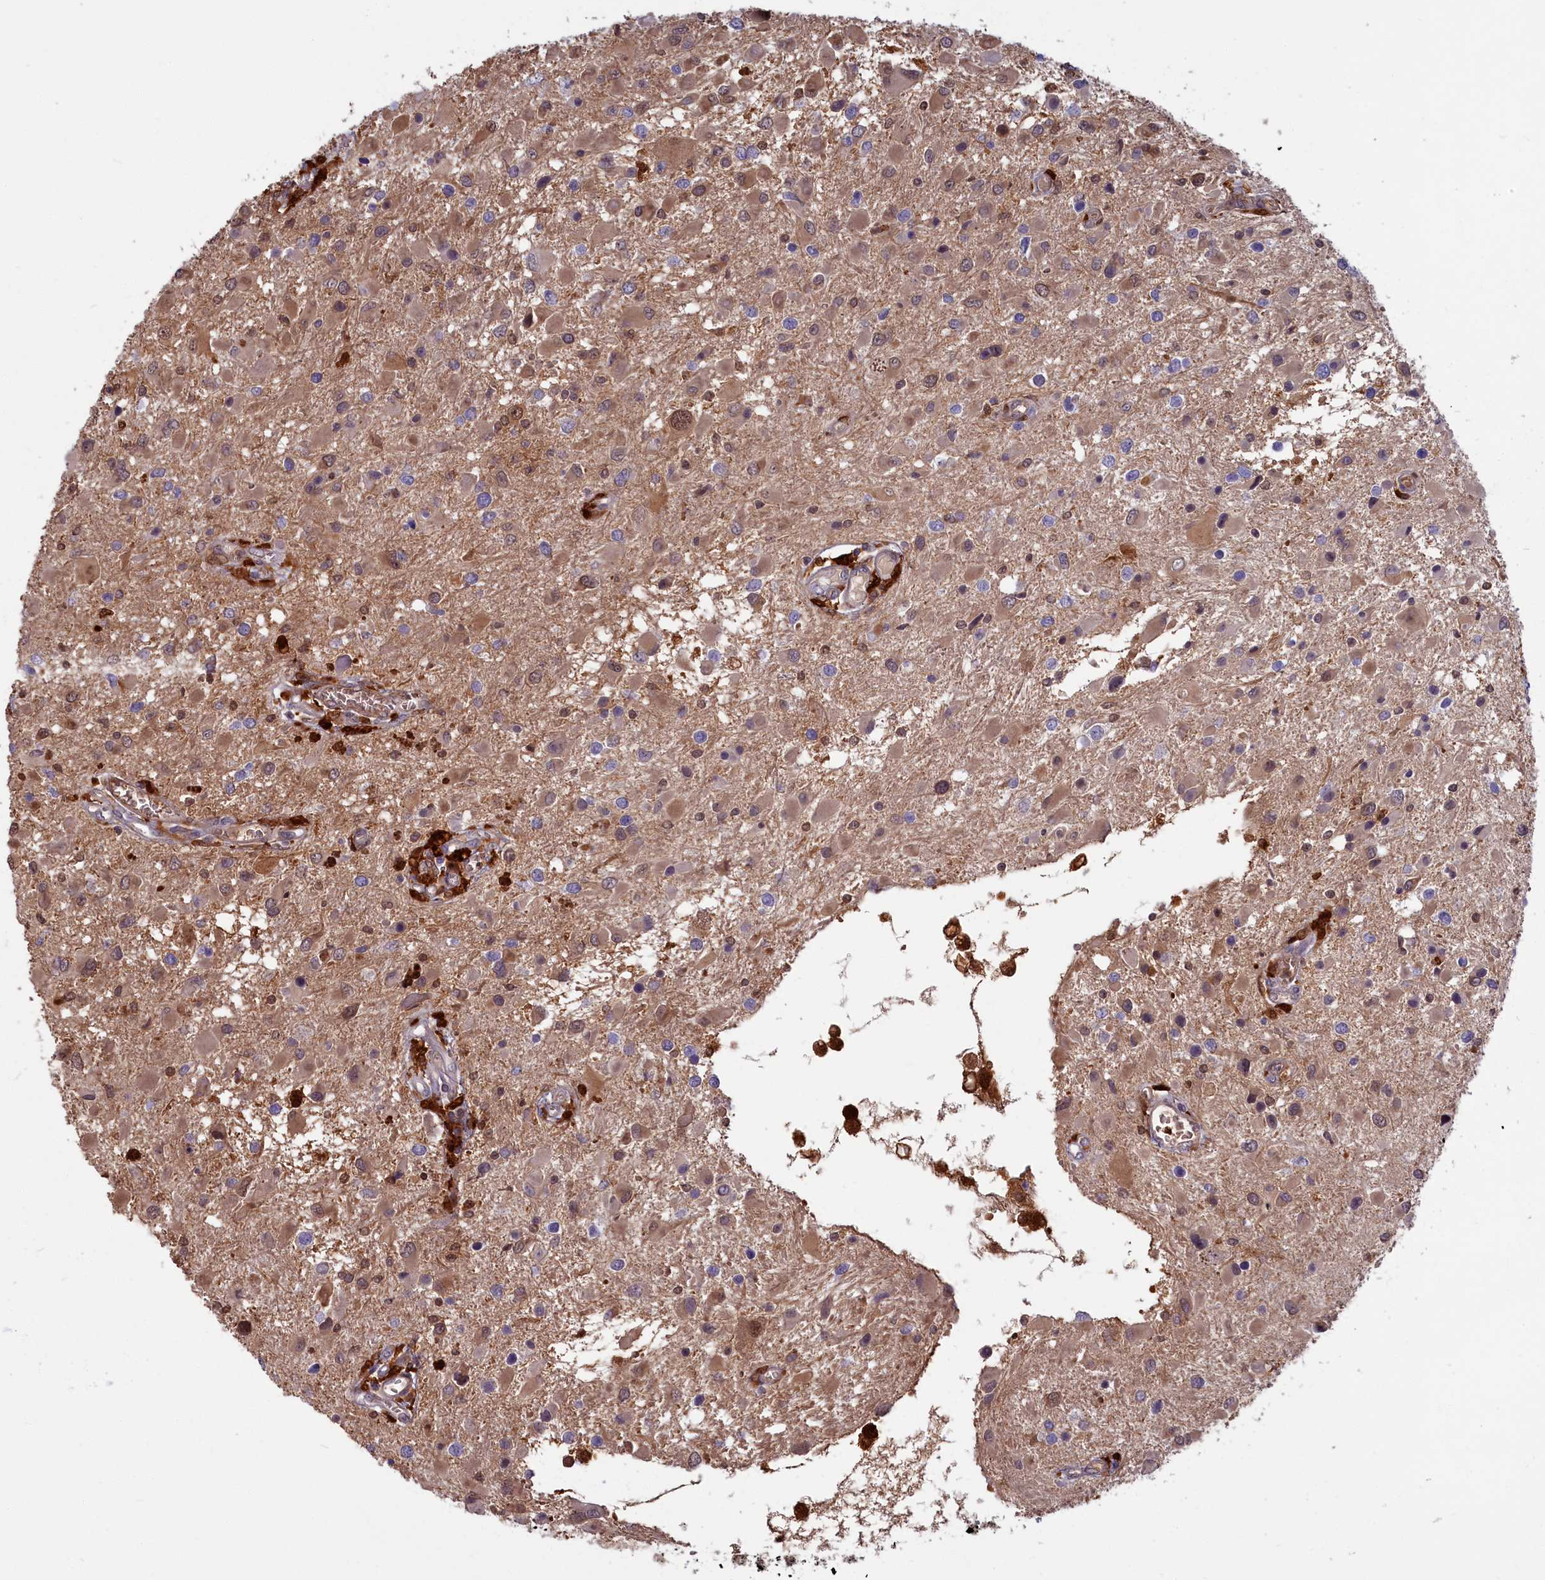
{"staining": {"intensity": "weak", "quantity": ">75%", "location": "cytoplasmic/membranous,nuclear"}, "tissue": "glioma", "cell_type": "Tumor cells", "image_type": "cancer", "snomed": [{"axis": "morphology", "description": "Glioma, malignant, High grade"}, {"axis": "topography", "description": "Brain"}], "caption": "Glioma tissue displays weak cytoplasmic/membranous and nuclear expression in approximately >75% of tumor cells, visualized by immunohistochemistry. Using DAB (brown) and hematoxylin (blue) stains, captured at high magnification using brightfield microscopy.", "gene": "BLVRB", "patient": {"sex": "male", "age": 53}}